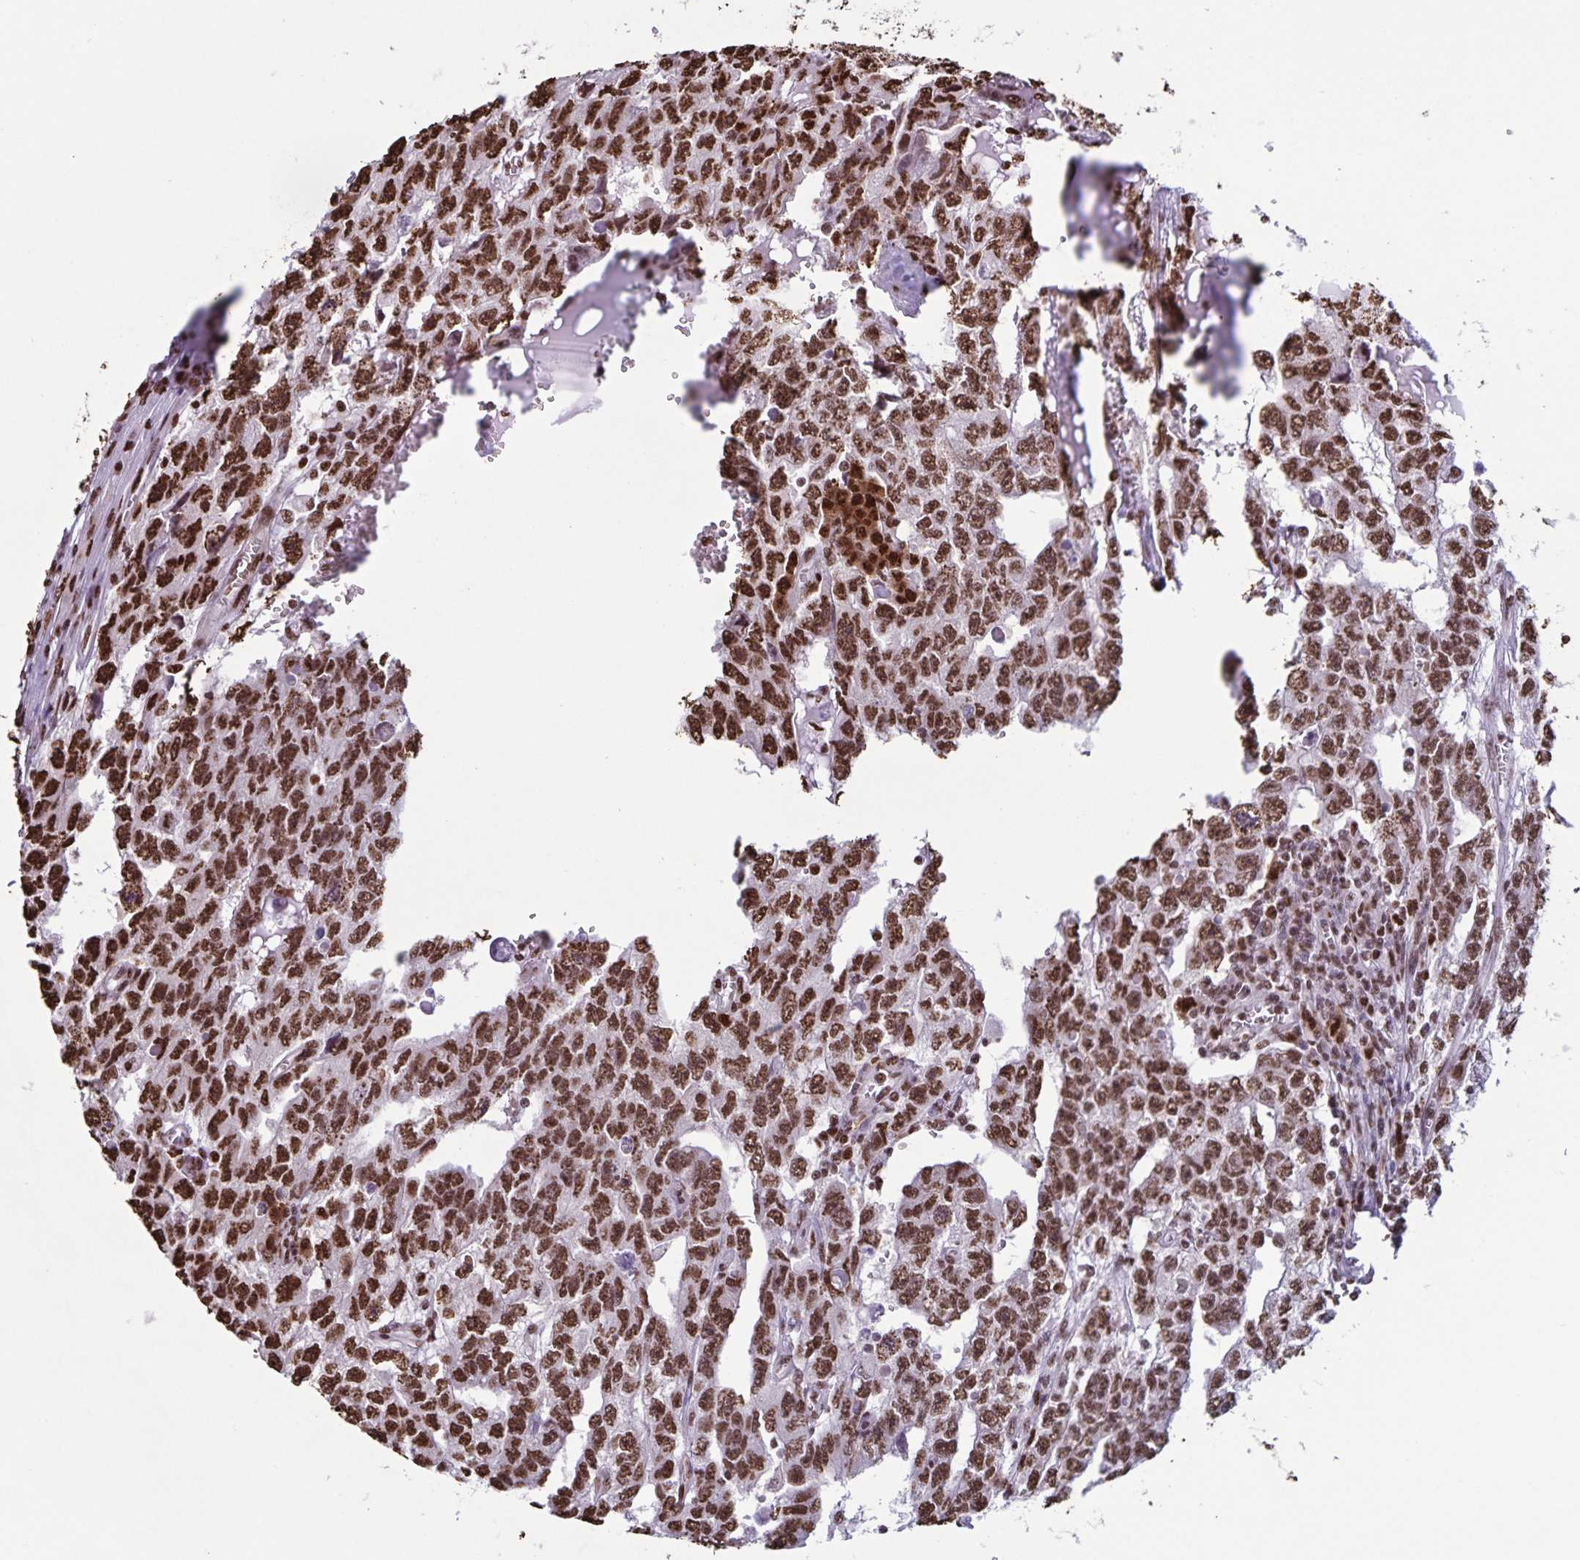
{"staining": {"intensity": "strong", "quantity": ">75%", "location": "nuclear"}, "tissue": "testis cancer", "cell_type": "Tumor cells", "image_type": "cancer", "snomed": [{"axis": "morphology", "description": "Carcinoma, Embryonal, NOS"}, {"axis": "topography", "description": "Testis"}], "caption": "Brown immunohistochemical staining in human testis cancer displays strong nuclear staining in approximately >75% of tumor cells.", "gene": "DUT", "patient": {"sex": "male", "age": 20}}